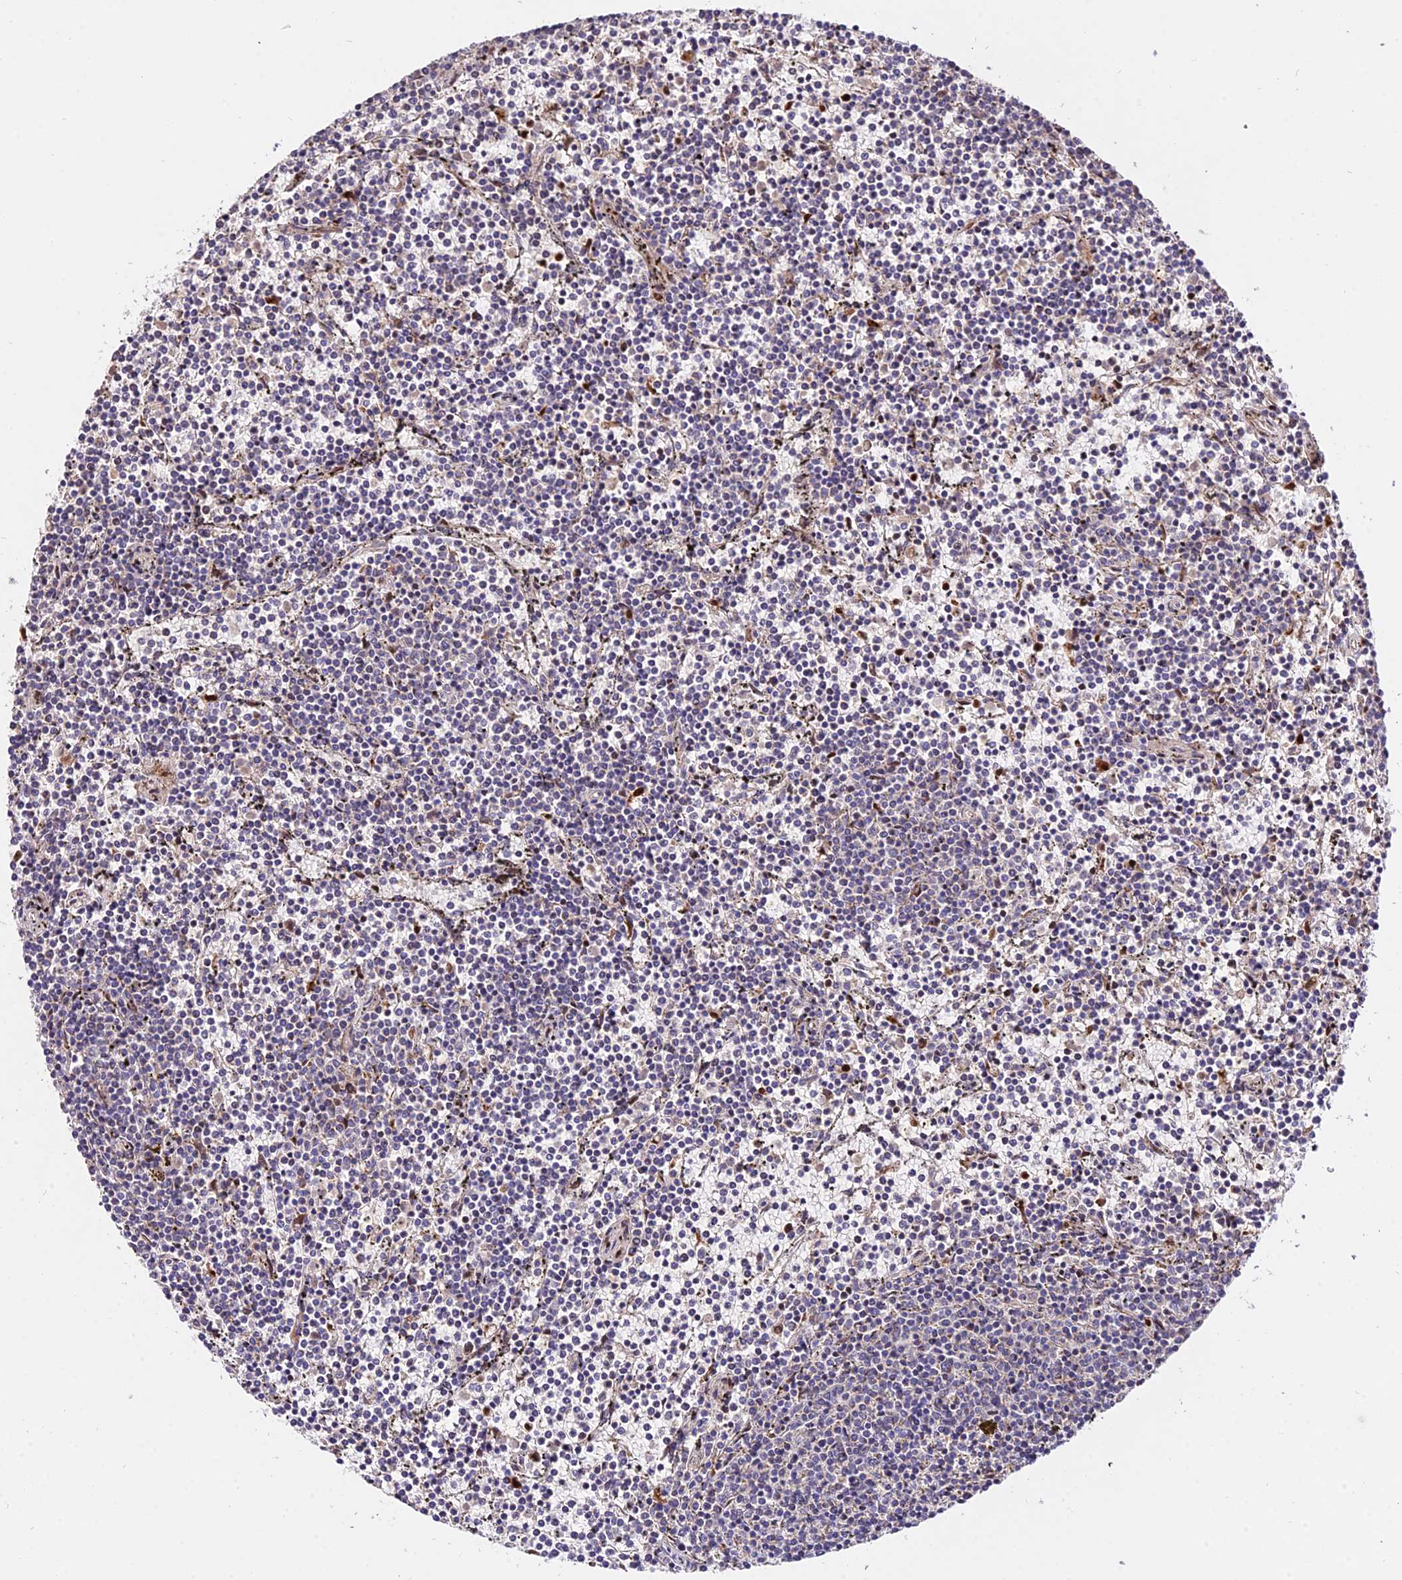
{"staining": {"intensity": "negative", "quantity": "none", "location": "none"}, "tissue": "lymphoma", "cell_type": "Tumor cells", "image_type": "cancer", "snomed": [{"axis": "morphology", "description": "Malignant lymphoma, non-Hodgkin's type, Low grade"}, {"axis": "topography", "description": "Spleen"}], "caption": "Lymphoma was stained to show a protein in brown. There is no significant staining in tumor cells. (Immunohistochemistry, brightfield microscopy, high magnification).", "gene": "WDR5B", "patient": {"sex": "female", "age": 50}}